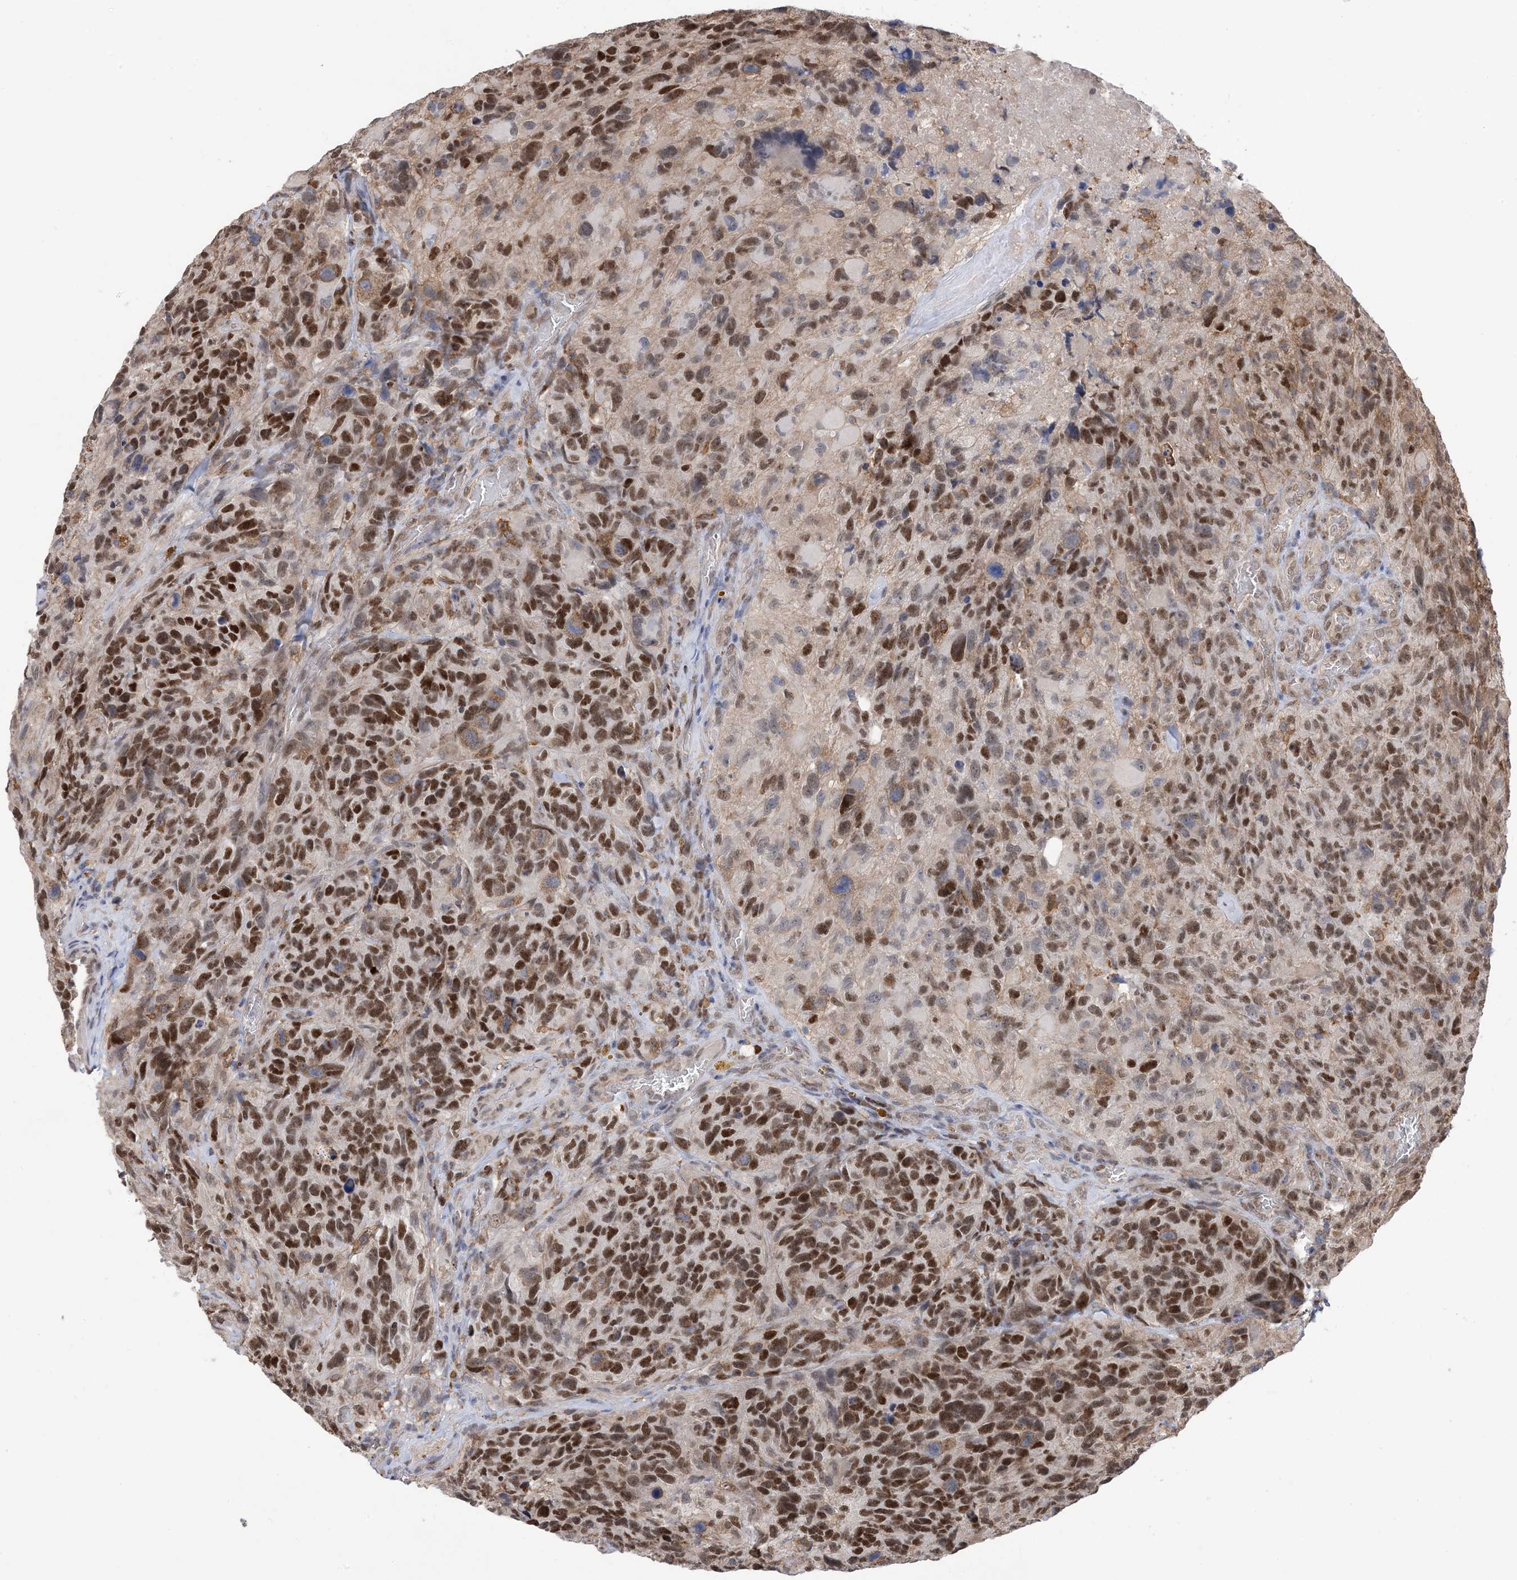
{"staining": {"intensity": "strong", "quantity": ">75%", "location": "nuclear"}, "tissue": "glioma", "cell_type": "Tumor cells", "image_type": "cancer", "snomed": [{"axis": "morphology", "description": "Glioma, malignant, High grade"}, {"axis": "topography", "description": "Brain"}], "caption": "Strong nuclear staining for a protein is appreciated in about >75% of tumor cells of glioma using immunohistochemistry.", "gene": "ZNF8", "patient": {"sex": "male", "age": 69}}